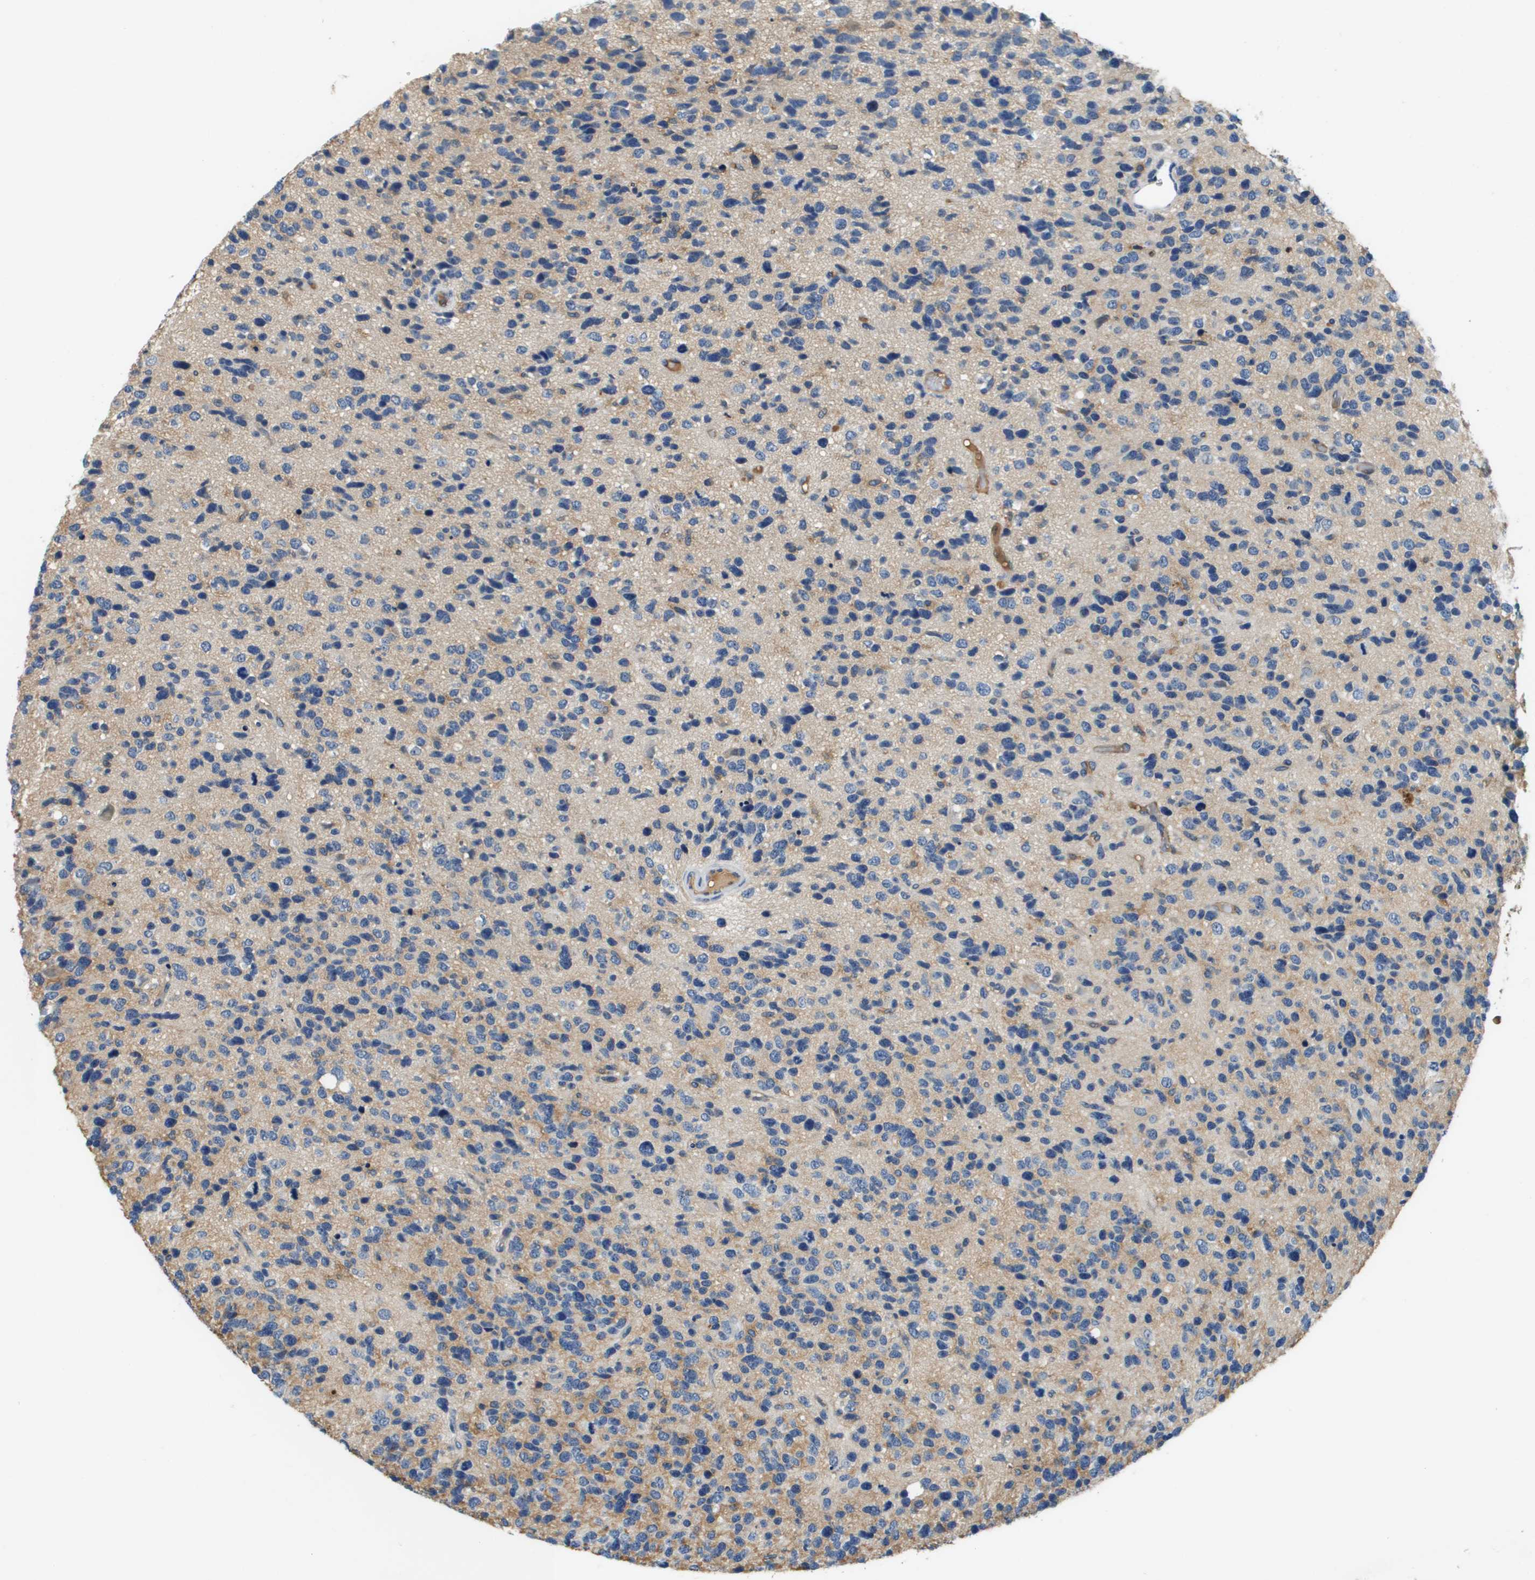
{"staining": {"intensity": "weak", "quantity": "<25%", "location": "cytoplasmic/membranous"}, "tissue": "glioma", "cell_type": "Tumor cells", "image_type": "cancer", "snomed": [{"axis": "morphology", "description": "Glioma, malignant, High grade"}, {"axis": "topography", "description": "Brain"}], "caption": "The image shows no significant positivity in tumor cells of high-grade glioma (malignant).", "gene": "SLC16A3", "patient": {"sex": "female", "age": 58}}